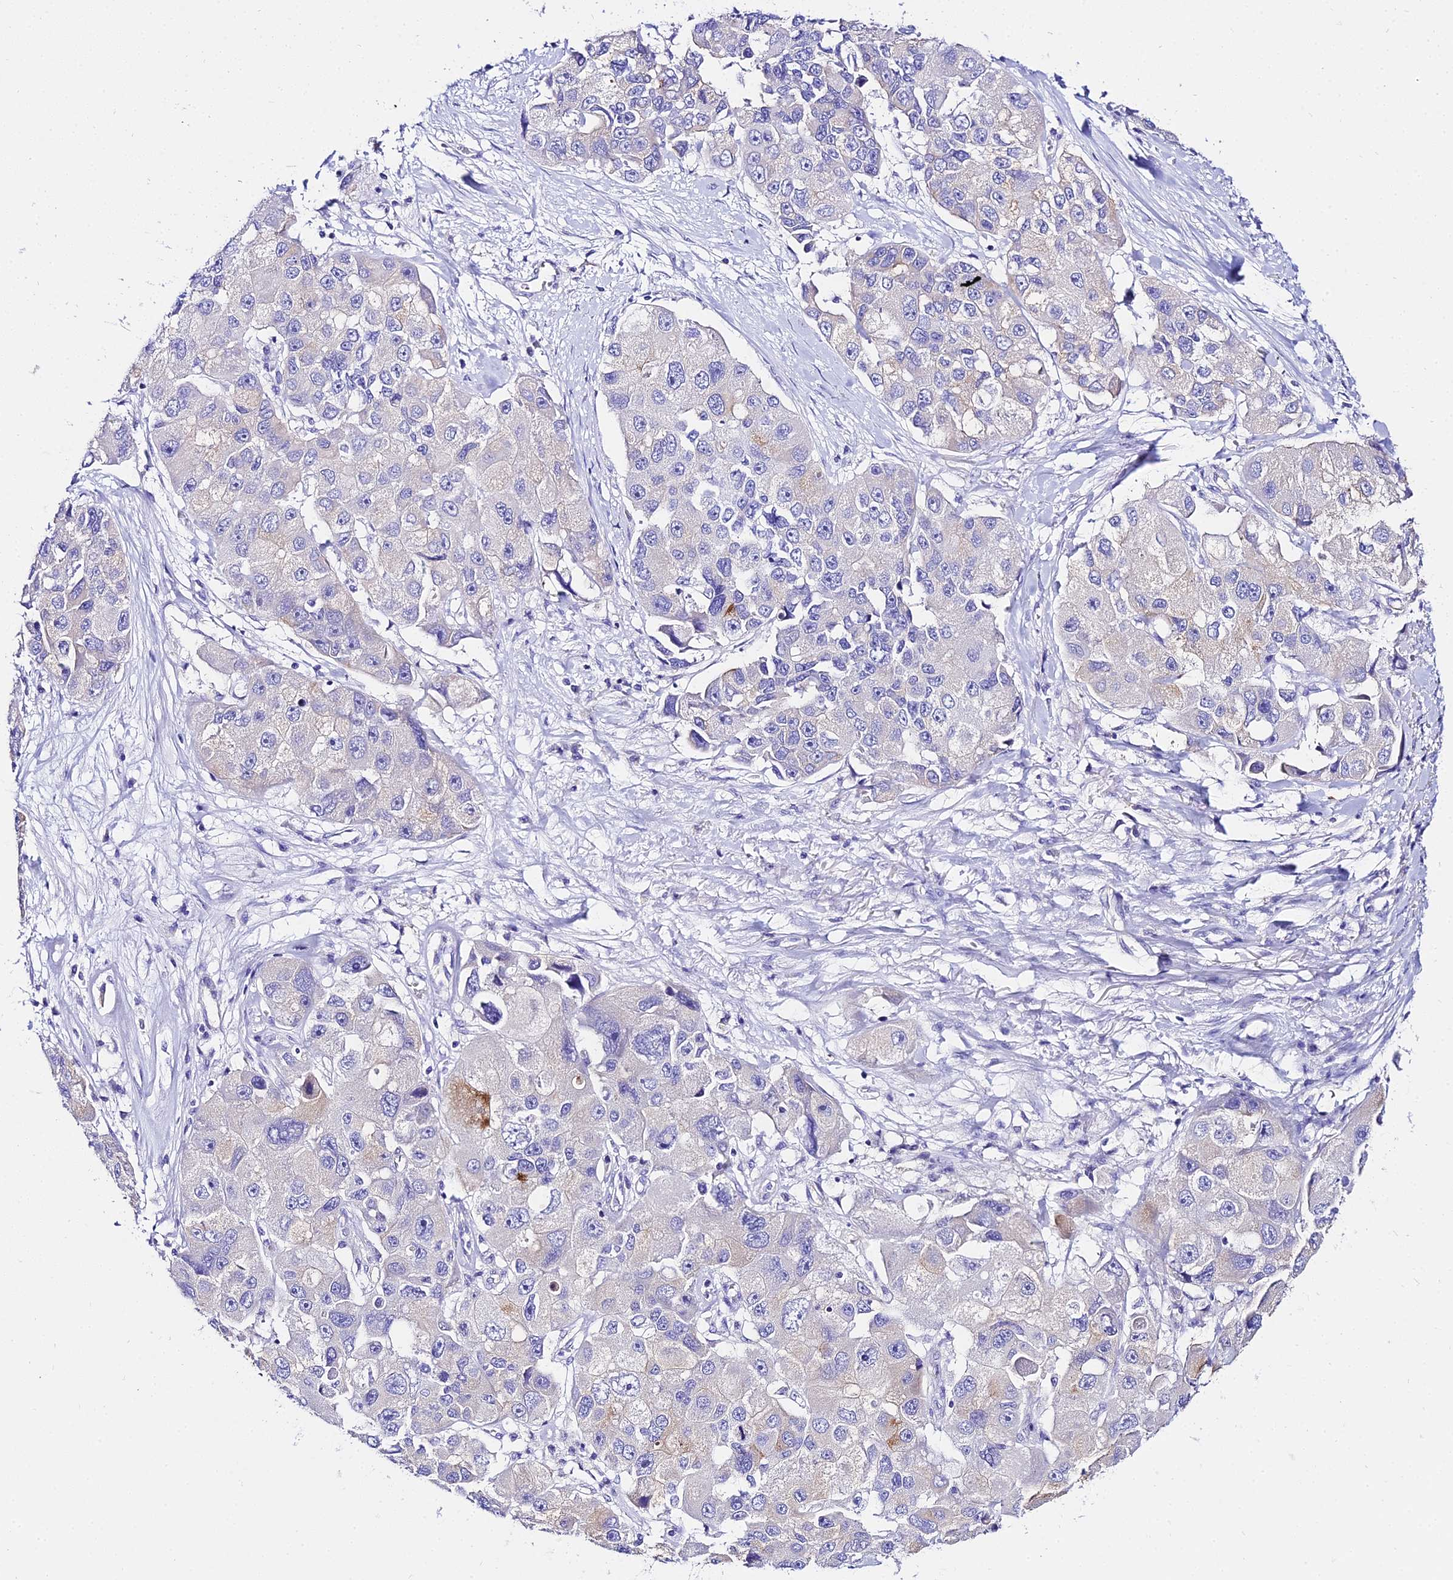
{"staining": {"intensity": "negative", "quantity": "none", "location": "none"}, "tissue": "lung cancer", "cell_type": "Tumor cells", "image_type": "cancer", "snomed": [{"axis": "morphology", "description": "Adenocarcinoma, NOS"}, {"axis": "topography", "description": "Lung"}], "caption": "Tumor cells are negative for protein expression in human adenocarcinoma (lung).", "gene": "TUBA3D", "patient": {"sex": "female", "age": 54}}